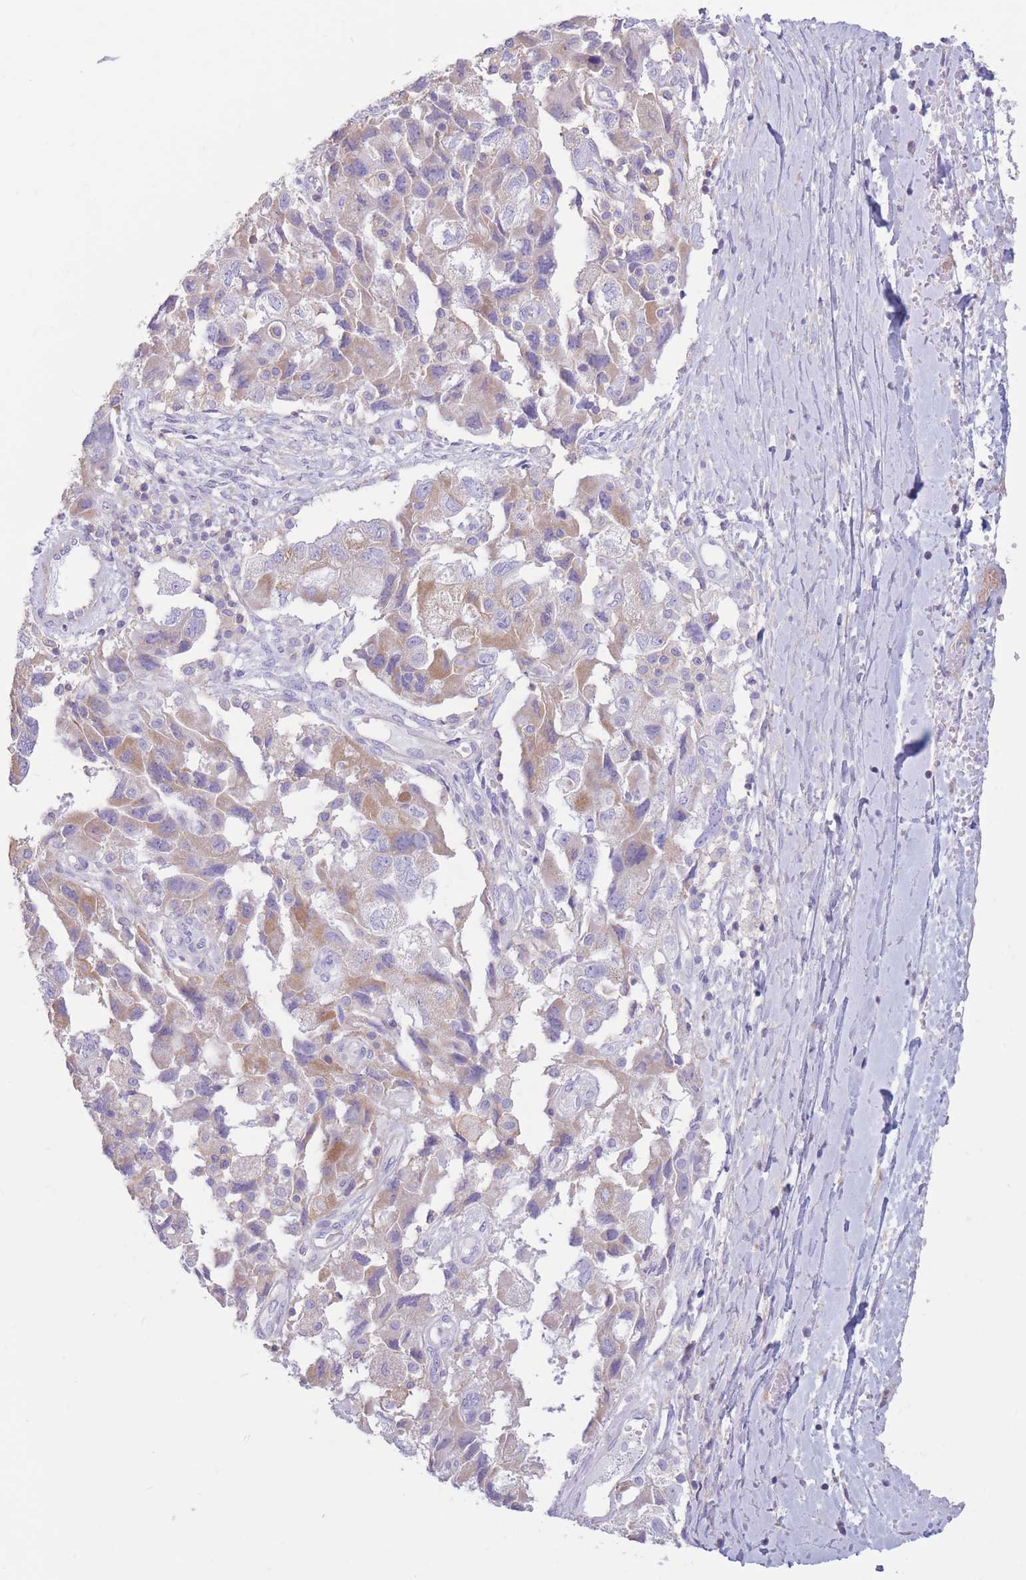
{"staining": {"intensity": "moderate", "quantity": "<25%", "location": "cytoplasmic/membranous"}, "tissue": "ovarian cancer", "cell_type": "Tumor cells", "image_type": "cancer", "snomed": [{"axis": "morphology", "description": "Carcinoma, NOS"}, {"axis": "morphology", "description": "Cystadenocarcinoma, serous, NOS"}, {"axis": "topography", "description": "Ovary"}], "caption": "Immunohistochemistry (IHC) photomicrograph of human ovarian cancer (carcinoma) stained for a protein (brown), which reveals low levels of moderate cytoplasmic/membranous expression in about <25% of tumor cells.", "gene": "PDHA1", "patient": {"sex": "female", "age": 69}}